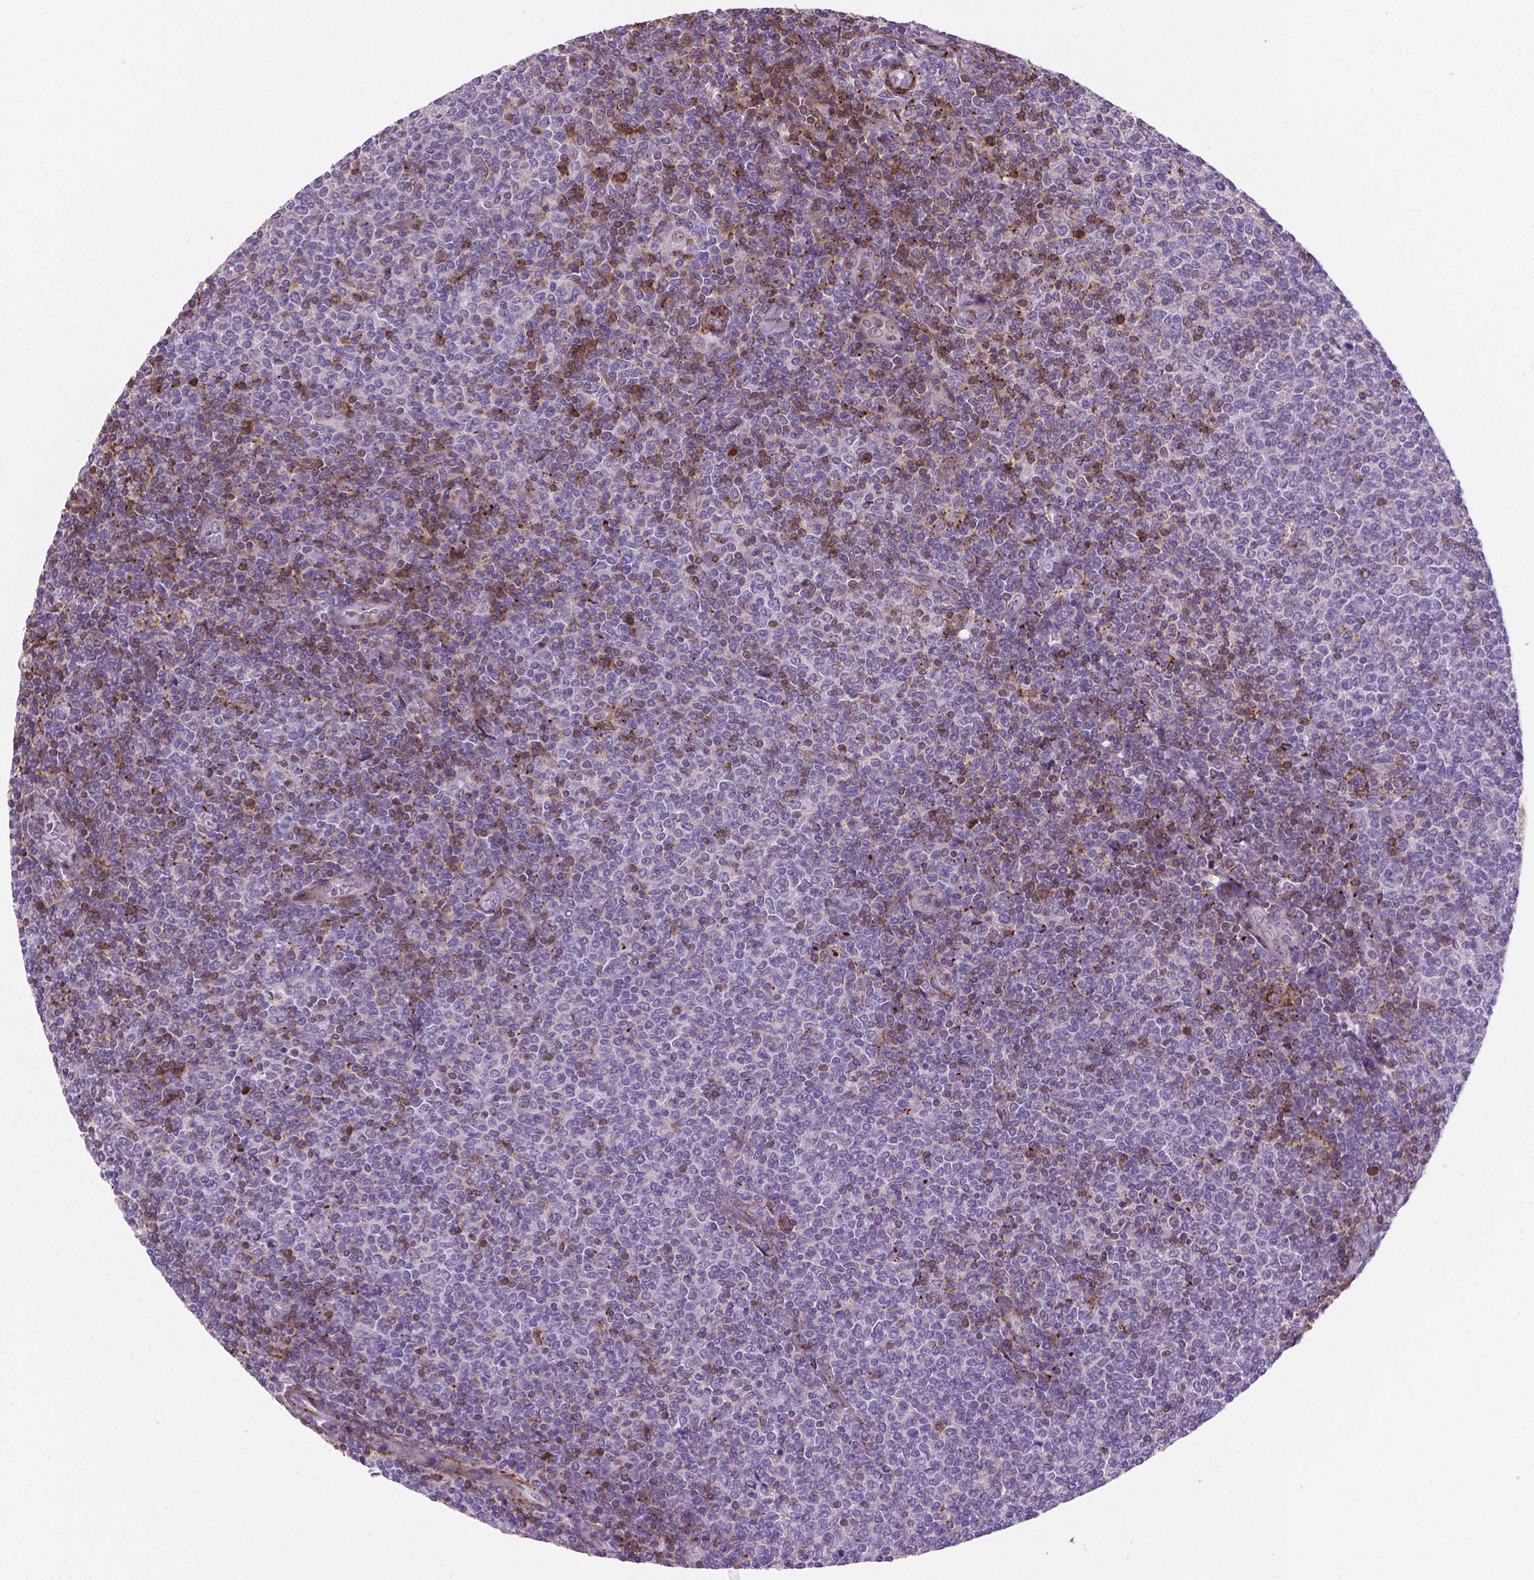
{"staining": {"intensity": "negative", "quantity": "none", "location": "none"}, "tissue": "lymphoma", "cell_type": "Tumor cells", "image_type": "cancer", "snomed": [{"axis": "morphology", "description": "Malignant lymphoma, non-Hodgkin's type, Low grade"}, {"axis": "topography", "description": "Lymph node"}], "caption": "A photomicrograph of lymphoma stained for a protein reveals no brown staining in tumor cells. (DAB IHC with hematoxylin counter stain).", "gene": "ACAD10", "patient": {"sex": "male", "age": 52}}